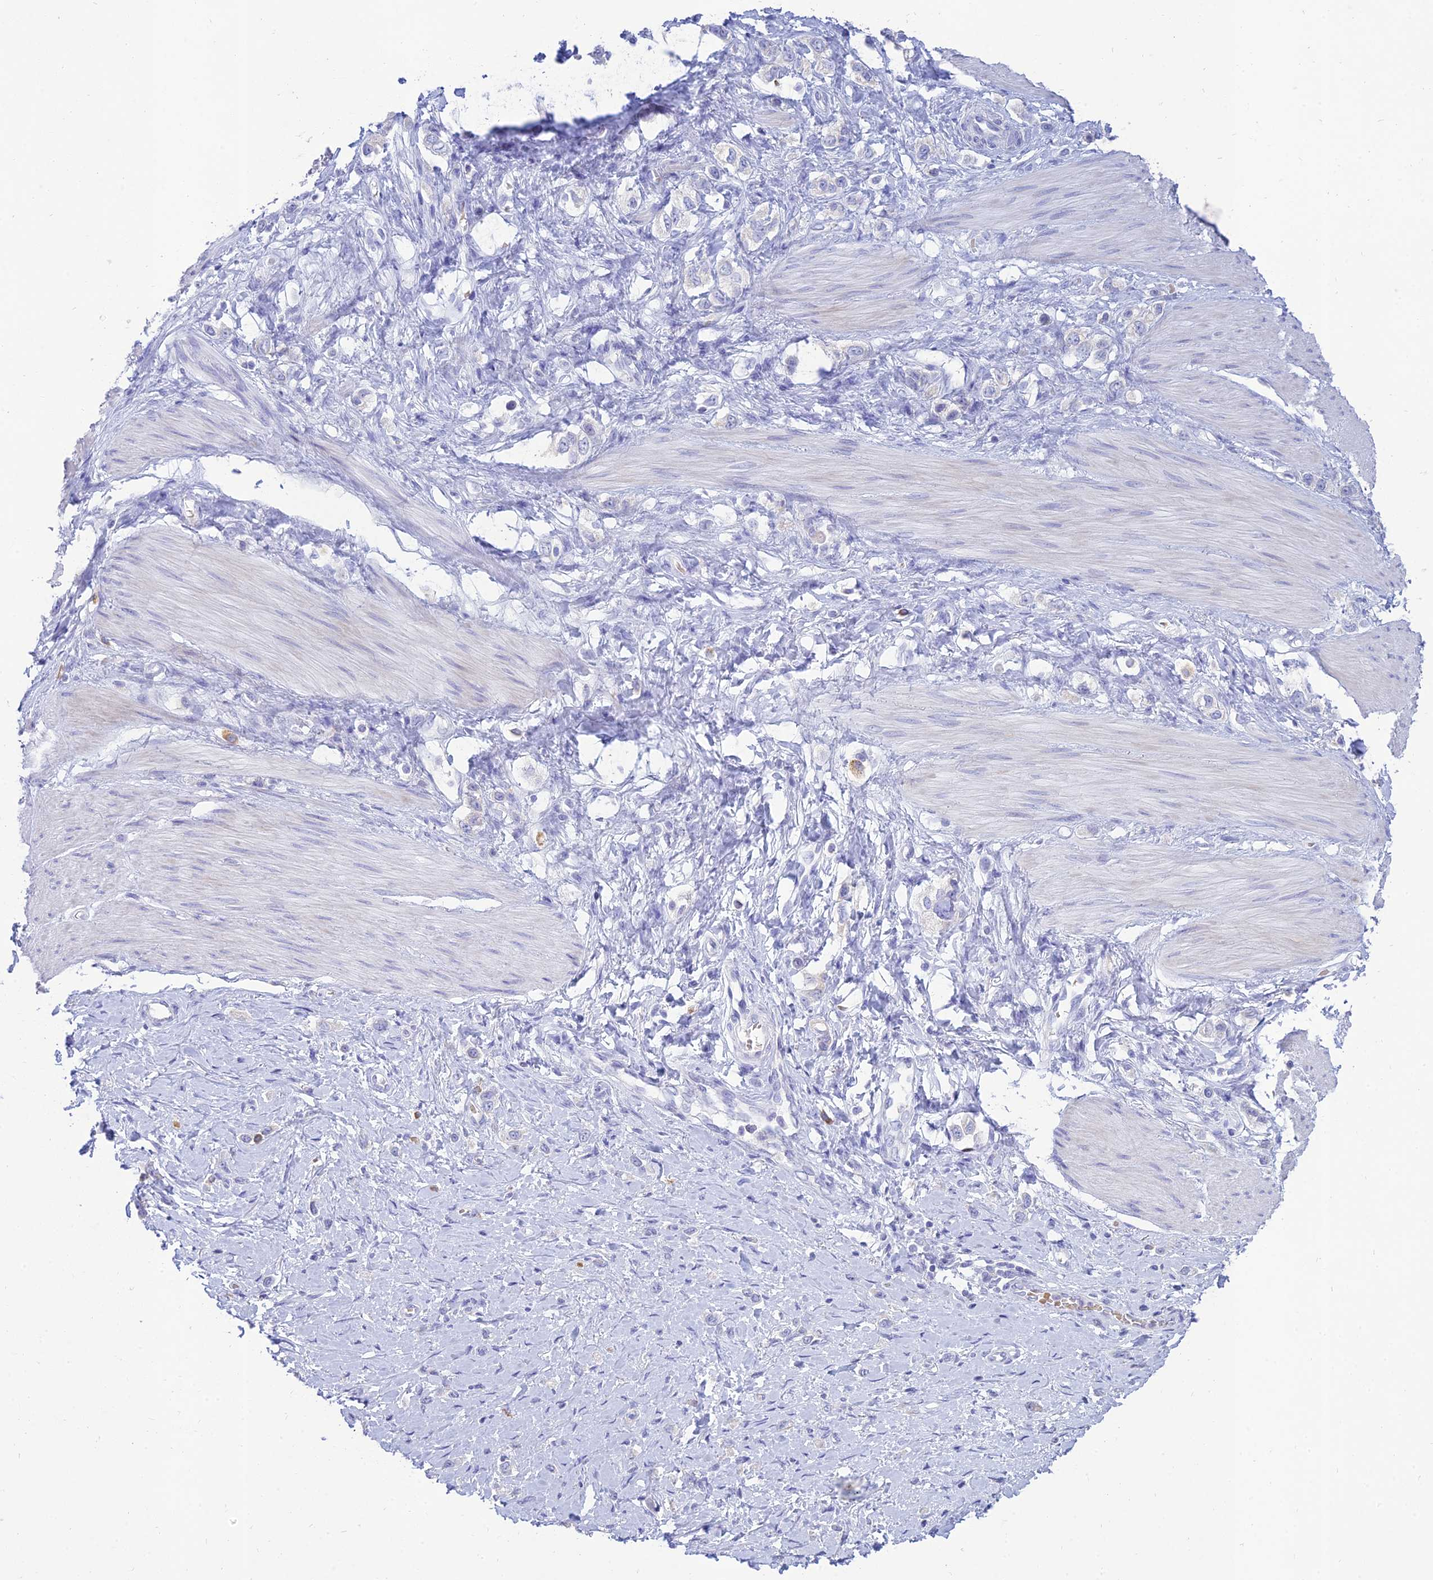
{"staining": {"intensity": "negative", "quantity": "none", "location": "none"}, "tissue": "stomach cancer", "cell_type": "Tumor cells", "image_type": "cancer", "snomed": [{"axis": "morphology", "description": "Adenocarcinoma, NOS"}, {"axis": "topography", "description": "Stomach"}], "caption": "Protein analysis of stomach adenocarcinoma shows no significant staining in tumor cells. (DAB (3,3'-diaminobenzidine) immunohistochemistry (IHC) with hematoxylin counter stain).", "gene": "MAL2", "patient": {"sex": "female", "age": 65}}